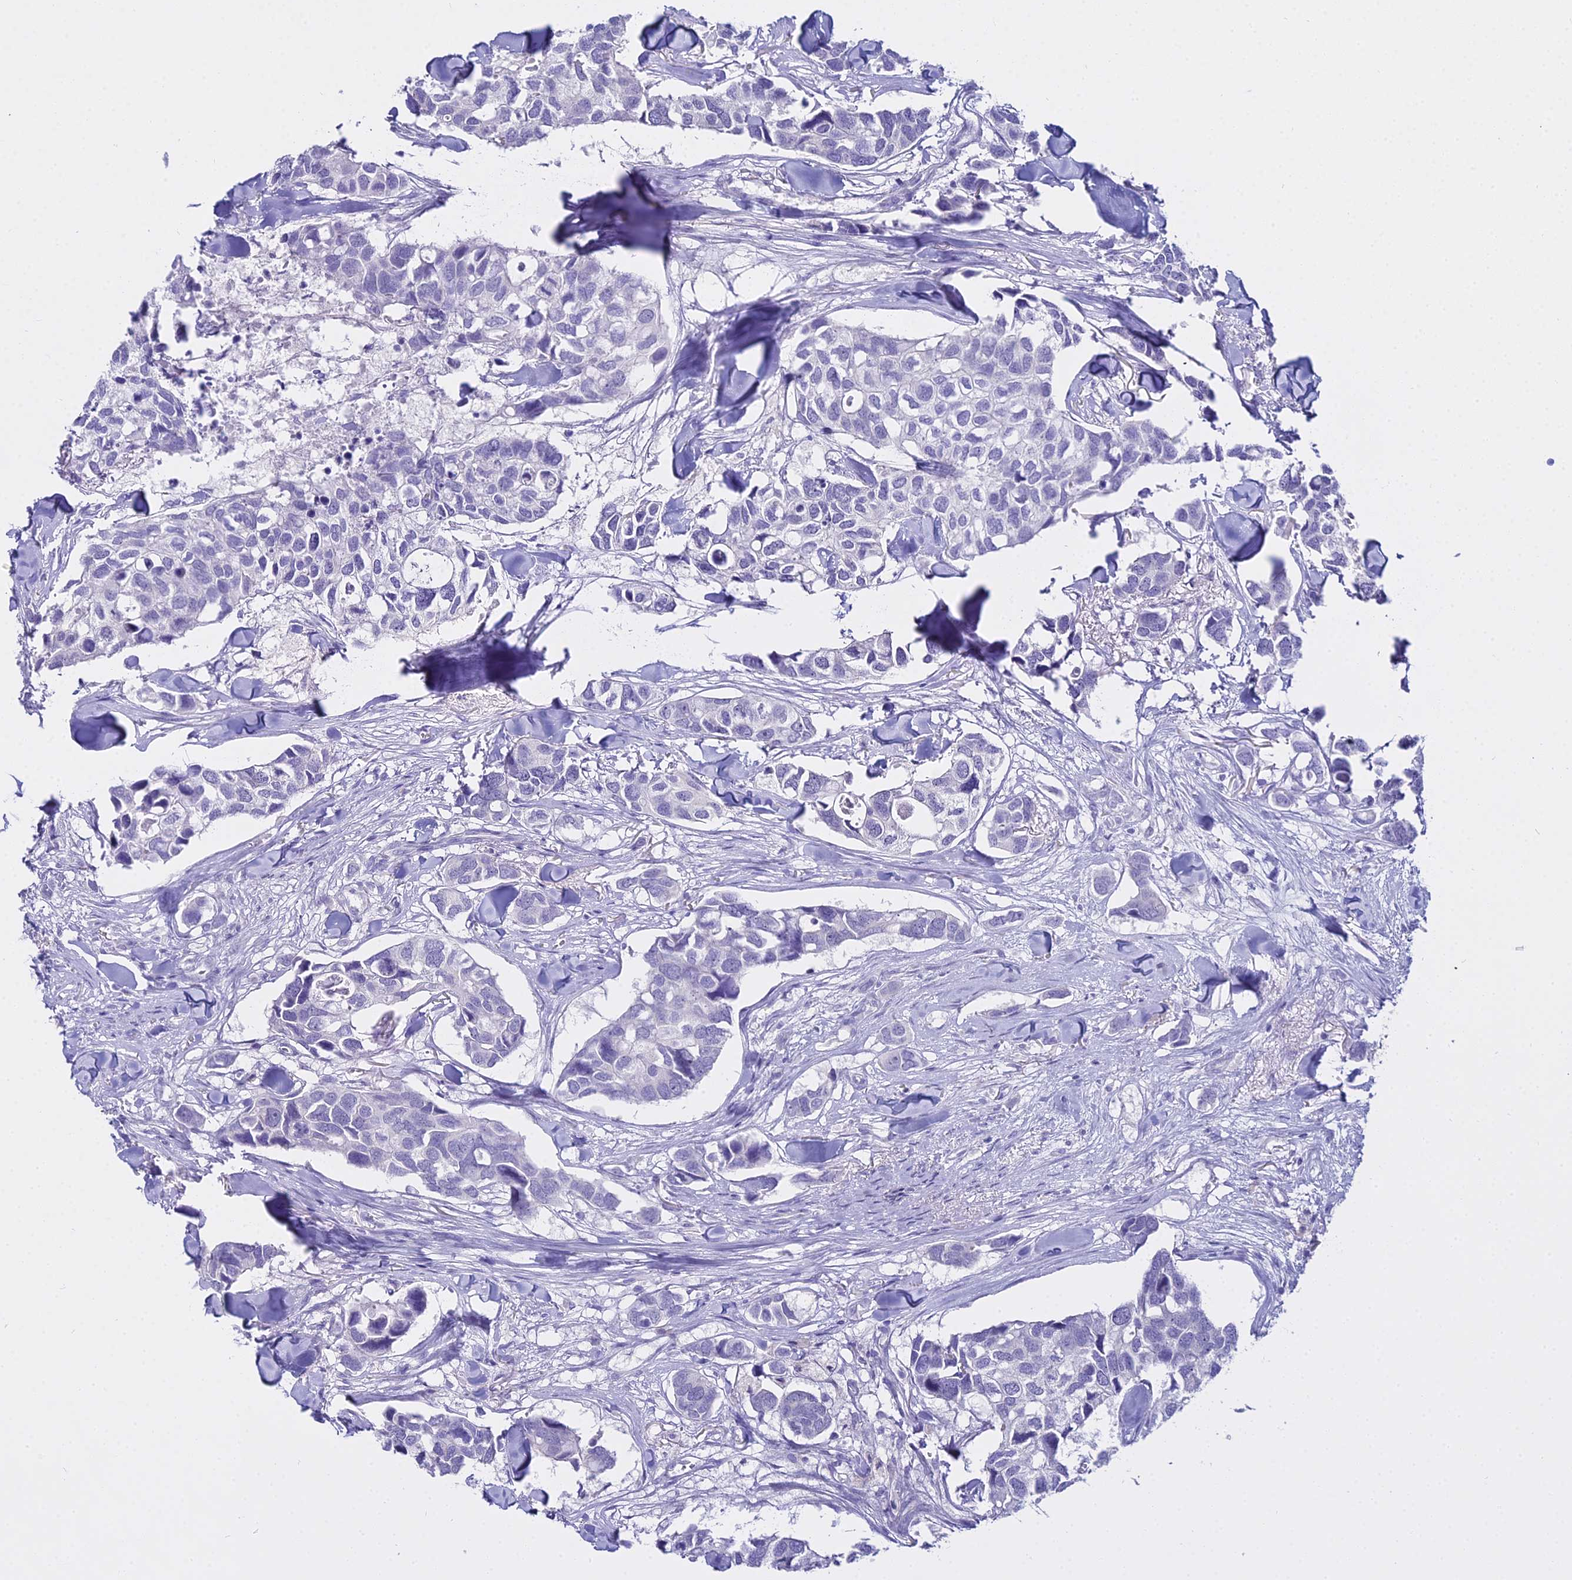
{"staining": {"intensity": "negative", "quantity": "none", "location": "none"}, "tissue": "breast cancer", "cell_type": "Tumor cells", "image_type": "cancer", "snomed": [{"axis": "morphology", "description": "Duct carcinoma"}, {"axis": "topography", "description": "Breast"}], "caption": "The photomicrograph exhibits no significant expression in tumor cells of infiltrating ductal carcinoma (breast).", "gene": "ALPP", "patient": {"sex": "female", "age": 83}}